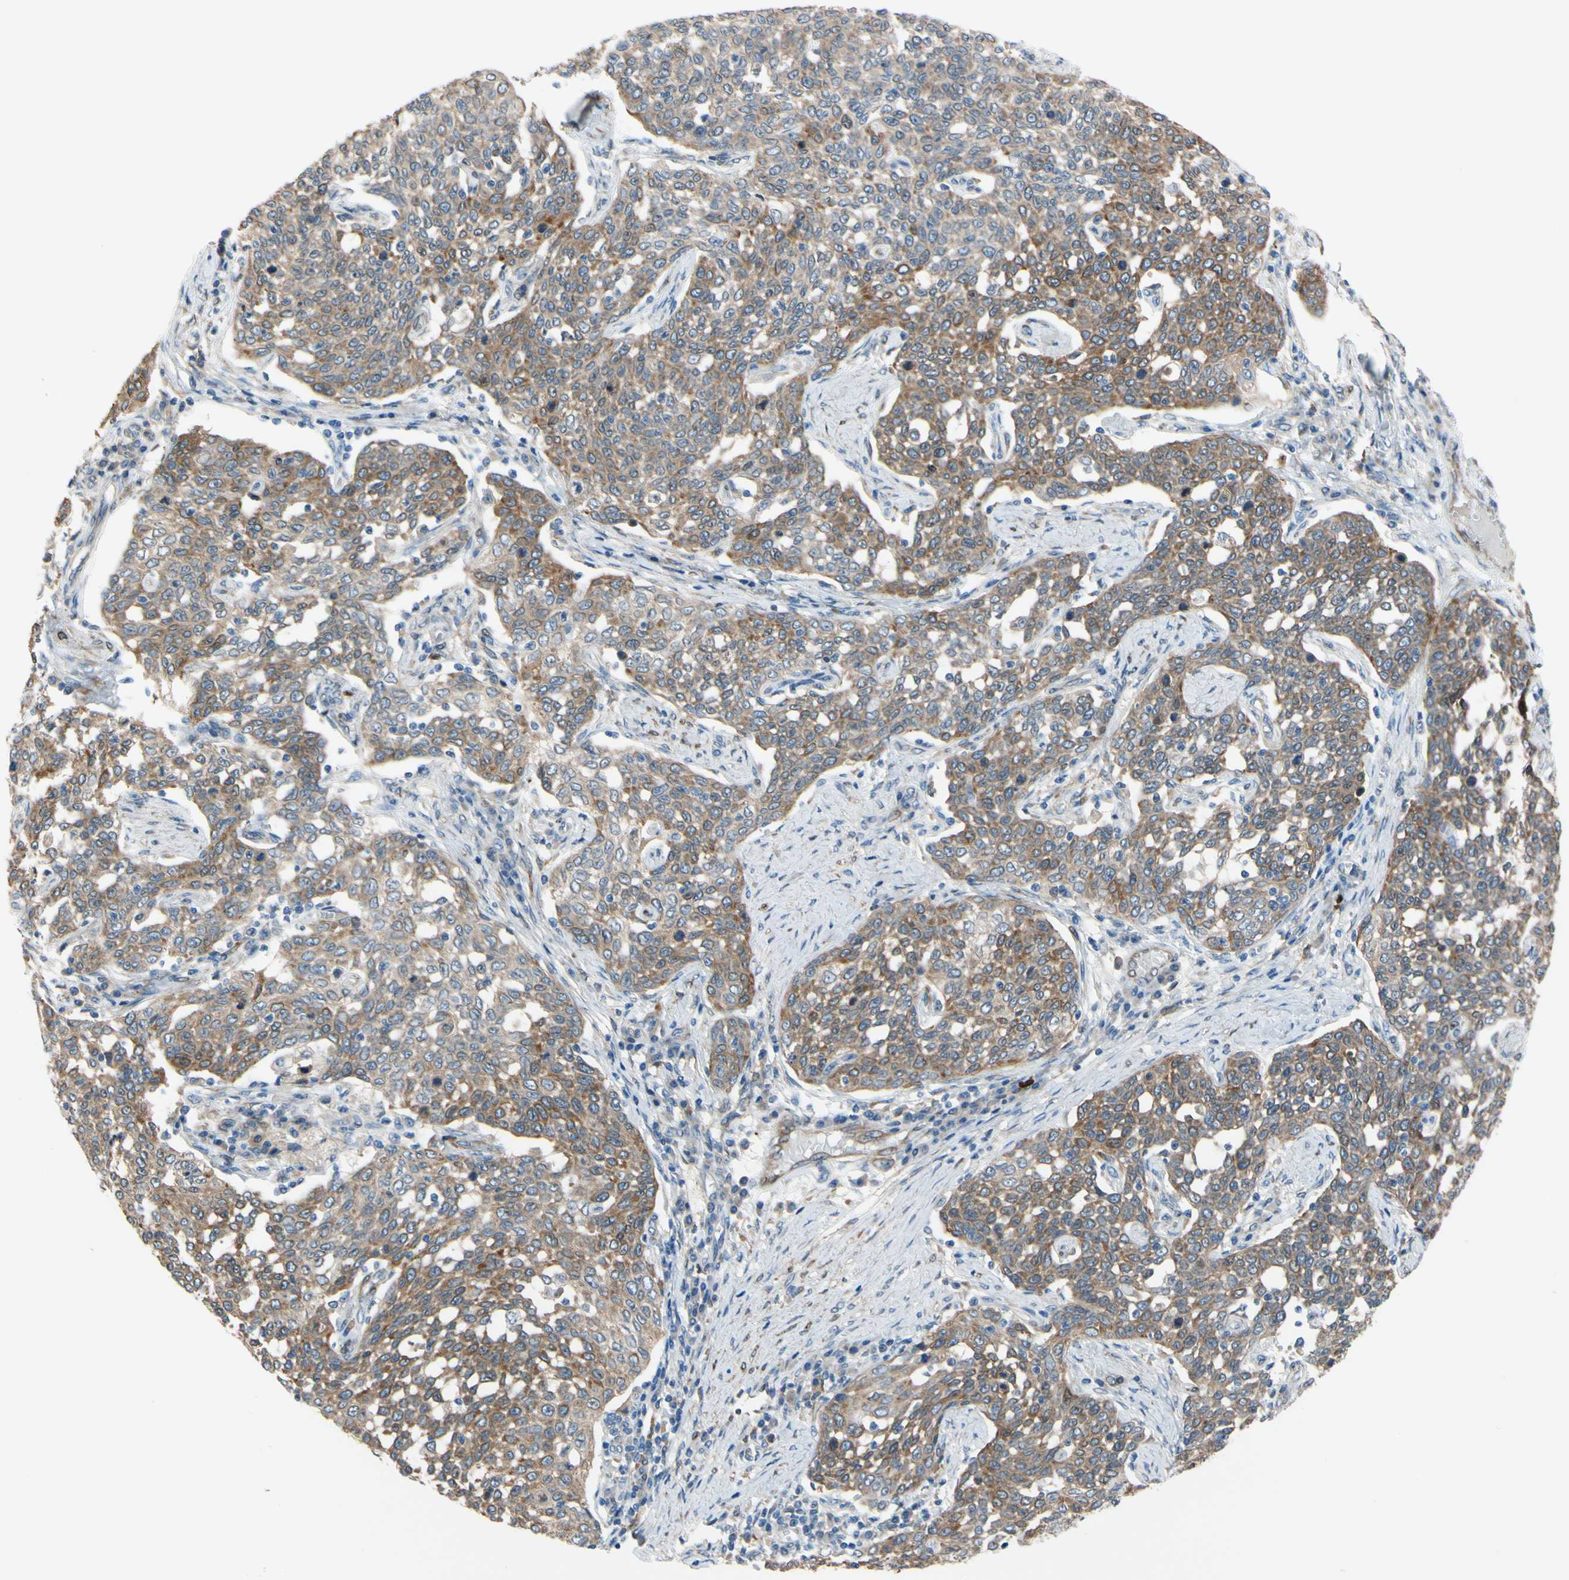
{"staining": {"intensity": "moderate", "quantity": ">75%", "location": "cytoplasmic/membranous"}, "tissue": "cervical cancer", "cell_type": "Tumor cells", "image_type": "cancer", "snomed": [{"axis": "morphology", "description": "Squamous cell carcinoma, NOS"}, {"axis": "topography", "description": "Cervix"}], "caption": "Cervical squamous cell carcinoma stained for a protein shows moderate cytoplasmic/membranous positivity in tumor cells.", "gene": "PRXL2A", "patient": {"sex": "female", "age": 34}}